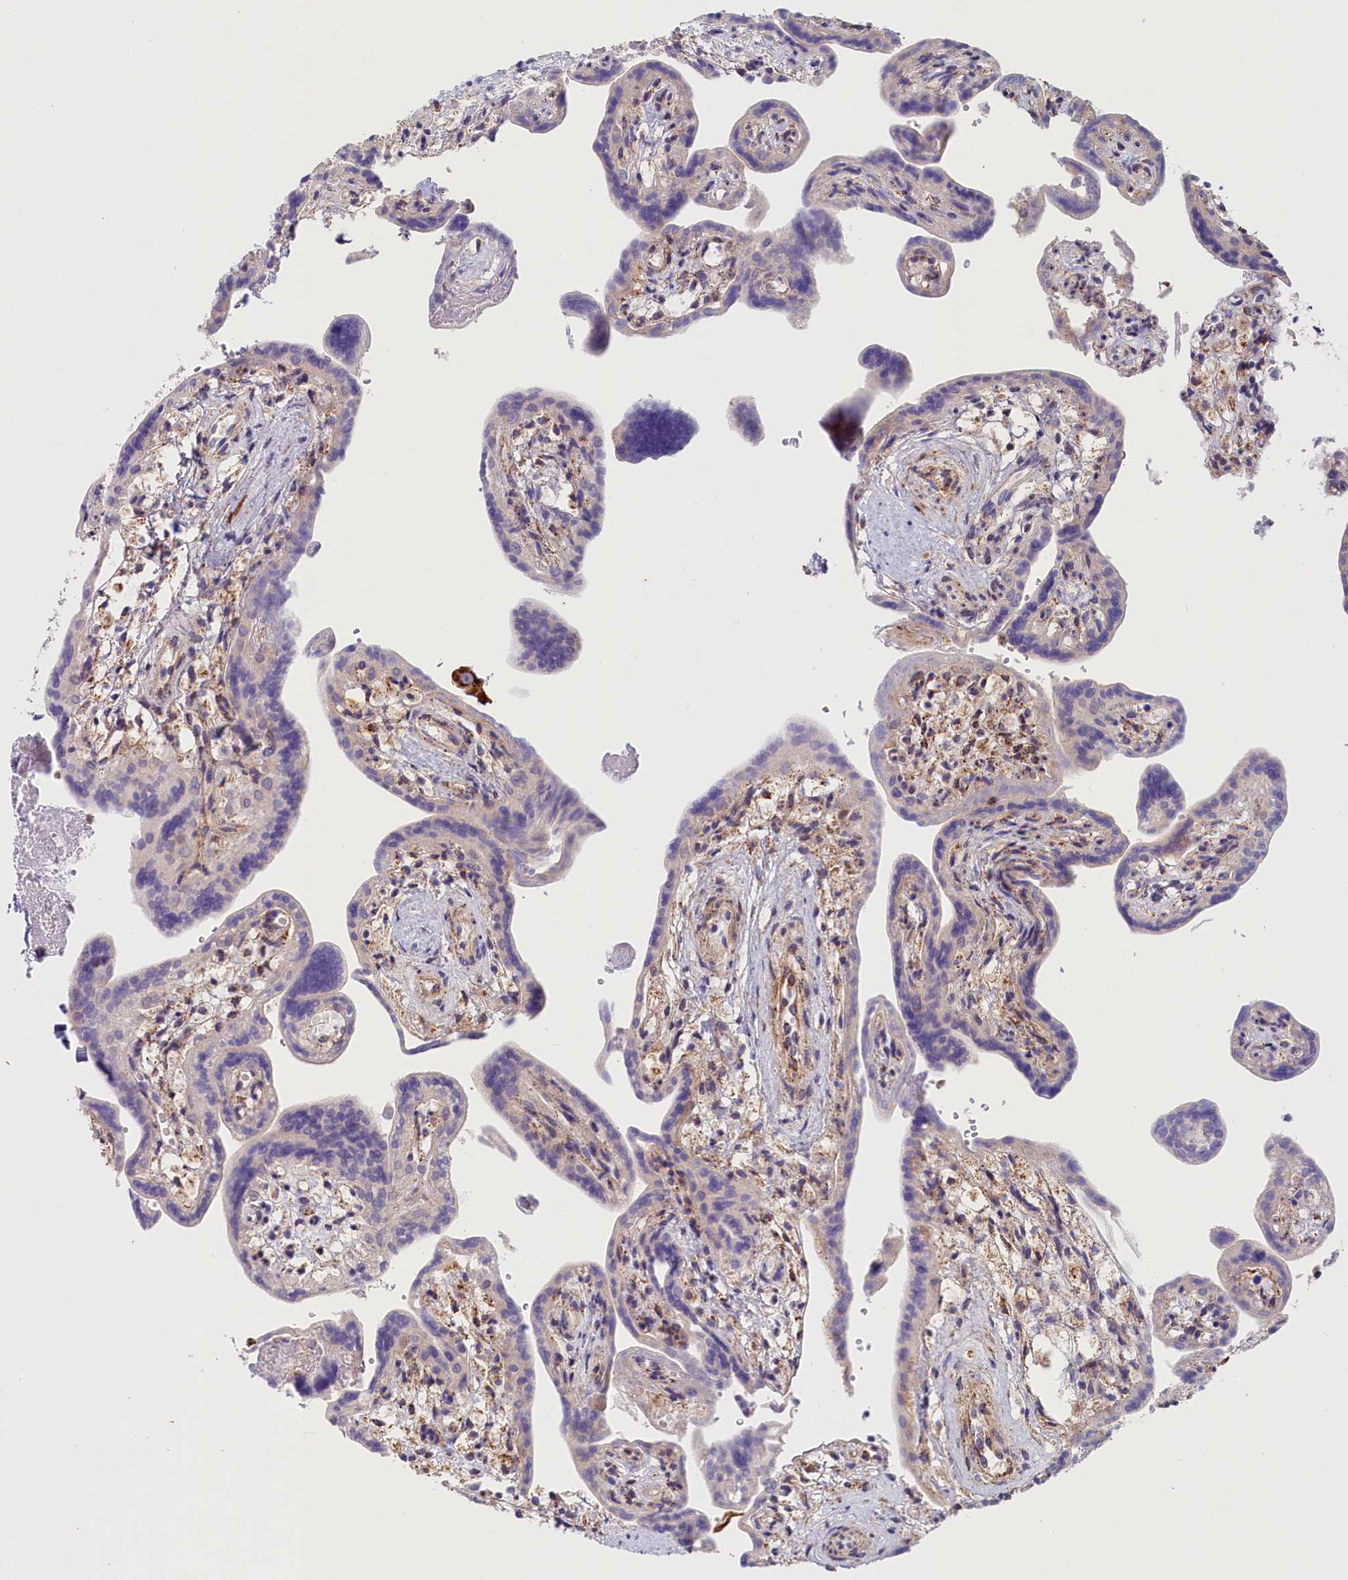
{"staining": {"intensity": "negative", "quantity": "none", "location": "none"}, "tissue": "placenta", "cell_type": "Trophoblastic cells", "image_type": "normal", "snomed": [{"axis": "morphology", "description": "Normal tissue, NOS"}, {"axis": "topography", "description": "Placenta"}], "caption": "Immunohistochemistry of unremarkable placenta demonstrates no expression in trophoblastic cells.", "gene": "AKTIP", "patient": {"sex": "female", "age": 37}}